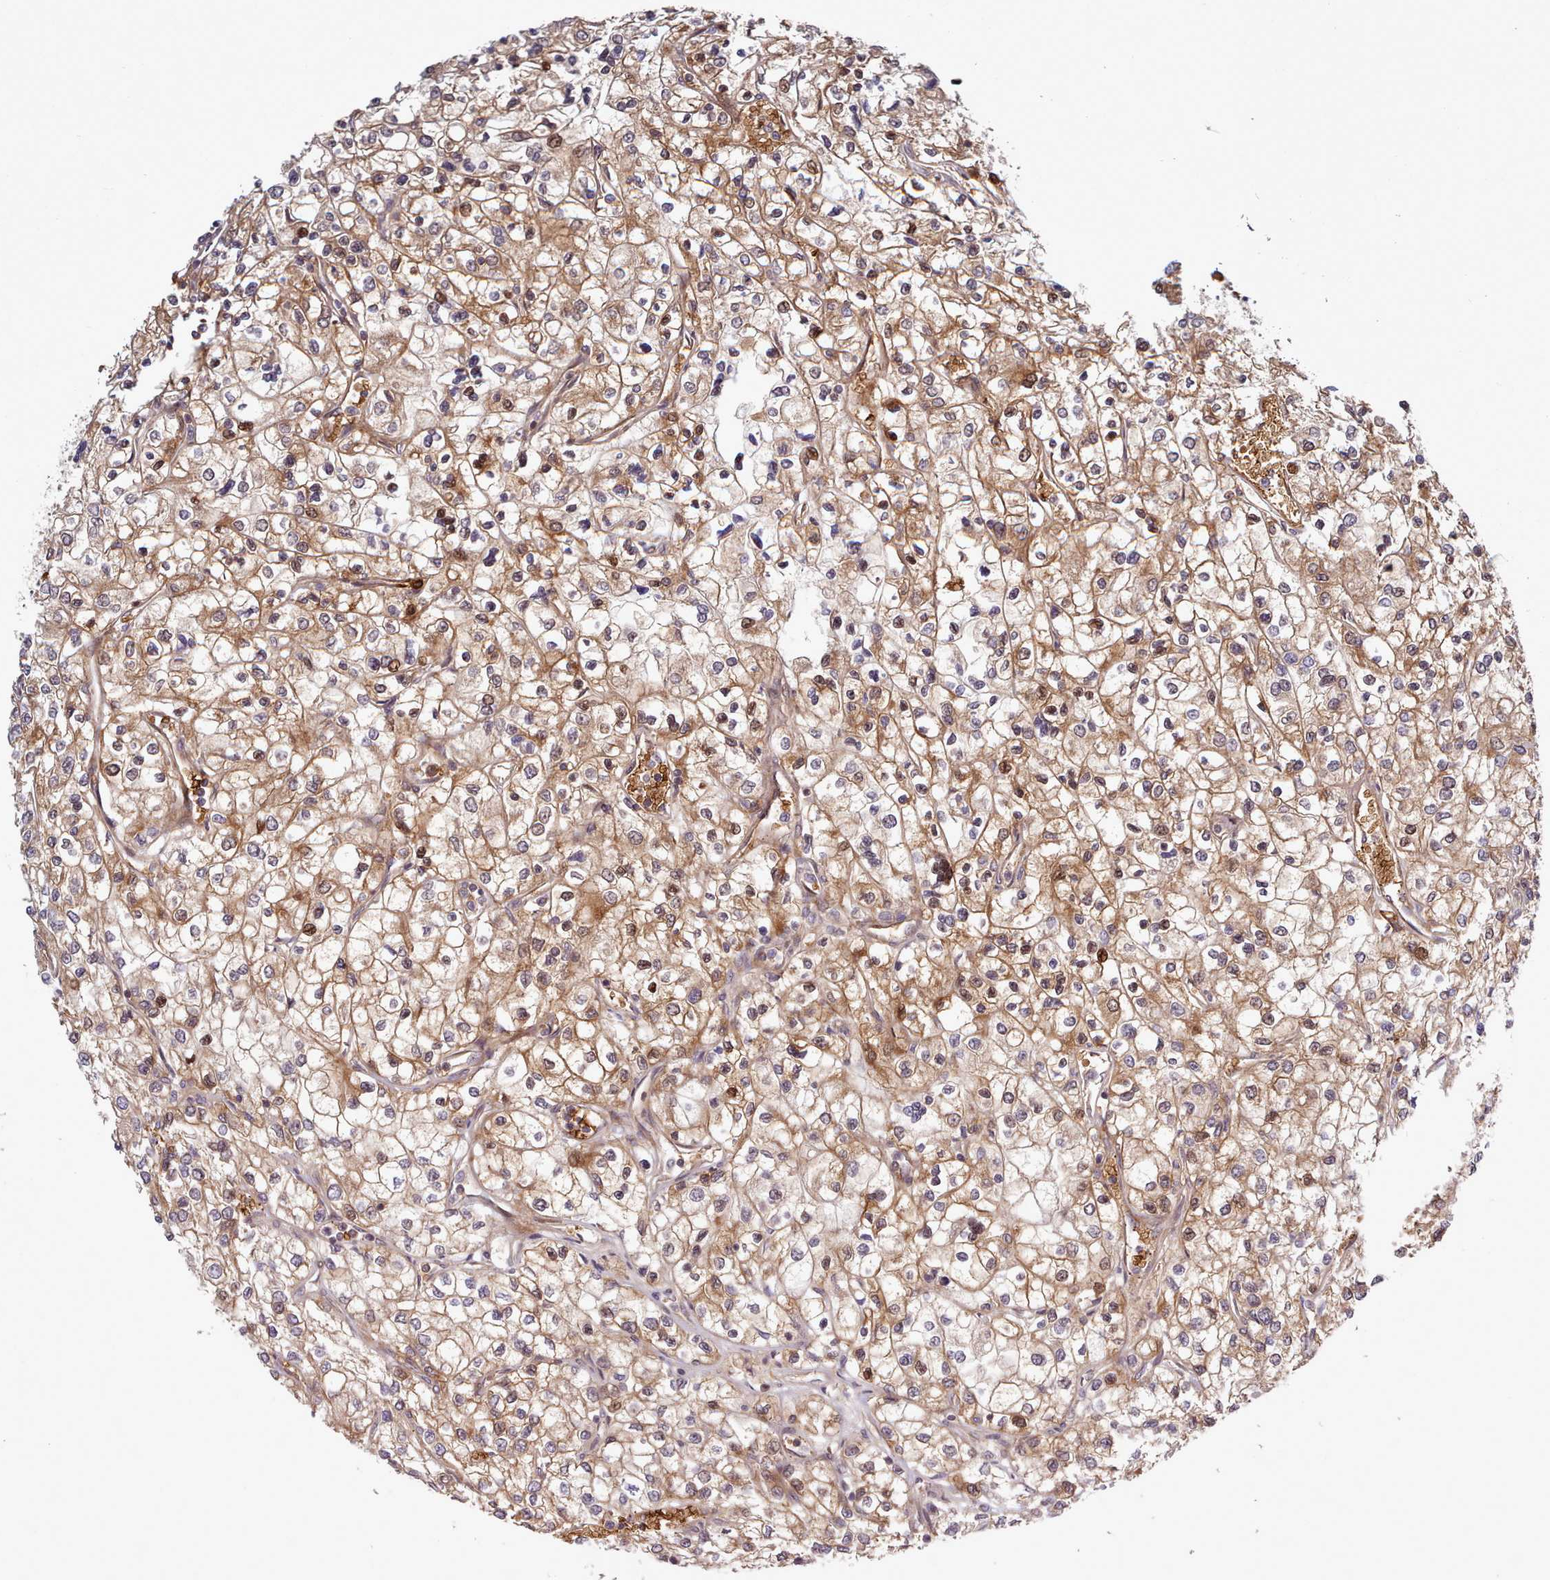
{"staining": {"intensity": "moderate", "quantity": ">75%", "location": "cytoplasmic/membranous"}, "tissue": "renal cancer", "cell_type": "Tumor cells", "image_type": "cancer", "snomed": [{"axis": "morphology", "description": "Adenocarcinoma, NOS"}, {"axis": "topography", "description": "Kidney"}], "caption": "Human renal cancer (adenocarcinoma) stained for a protein (brown) displays moderate cytoplasmic/membranous positive staining in approximately >75% of tumor cells.", "gene": "UBE2G1", "patient": {"sex": "male", "age": 80}}